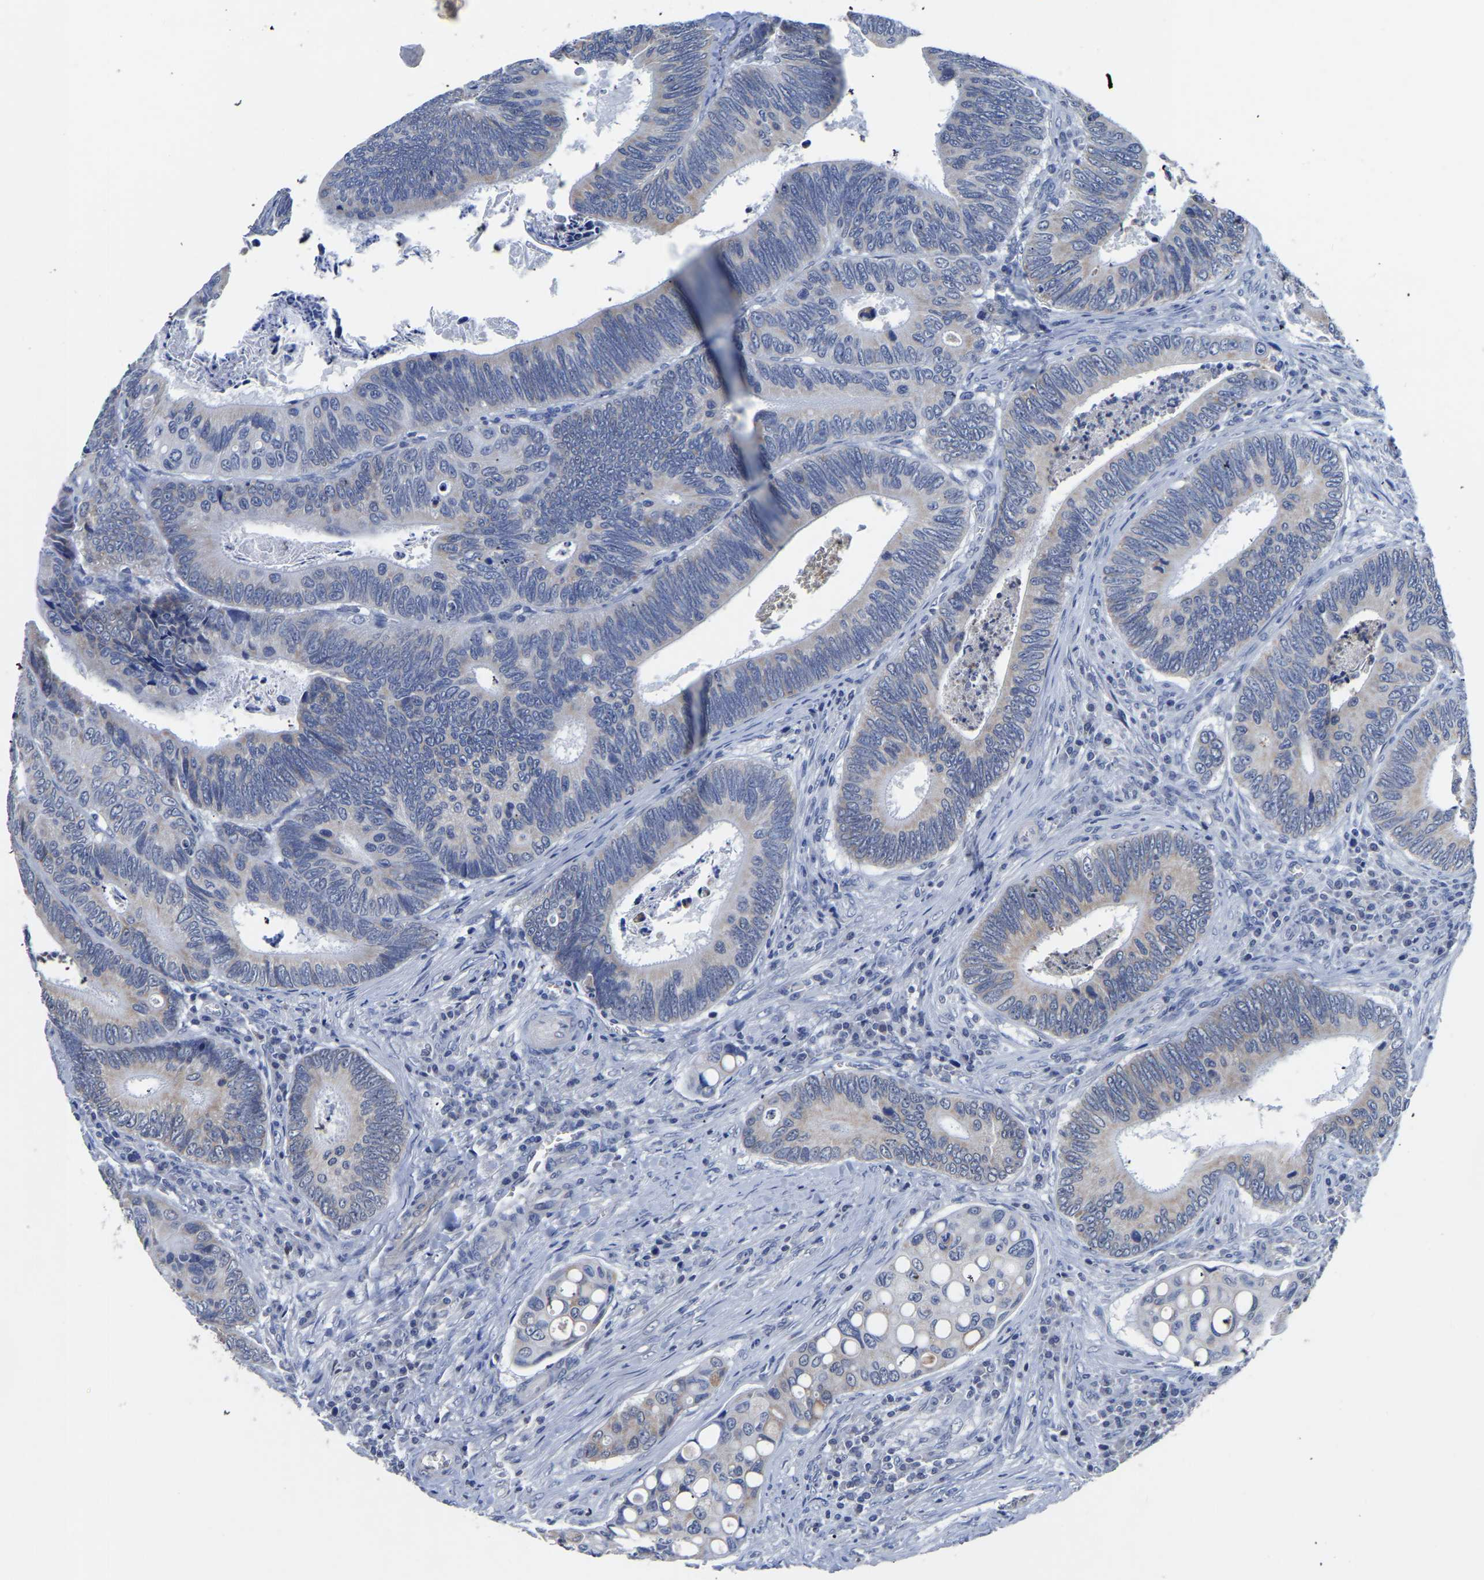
{"staining": {"intensity": "negative", "quantity": "none", "location": "none"}, "tissue": "colorectal cancer", "cell_type": "Tumor cells", "image_type": "cancer", "snomed": [{"axis": "morphology", "description": "Inflammation, NOS"}, {"axis": "morphology", "description": "Adenocarcinoma, NOS"}, {"axis": "topography", "description": "Colon"}], "caption": "DAB (3,3'-diaminobenzidine) immunohistochemical staining of colorectal adenocarcinoma shows no significant staining in tumor cells.", "gene": "FGD5", "patient": {"sex": "male", "age": 72}}